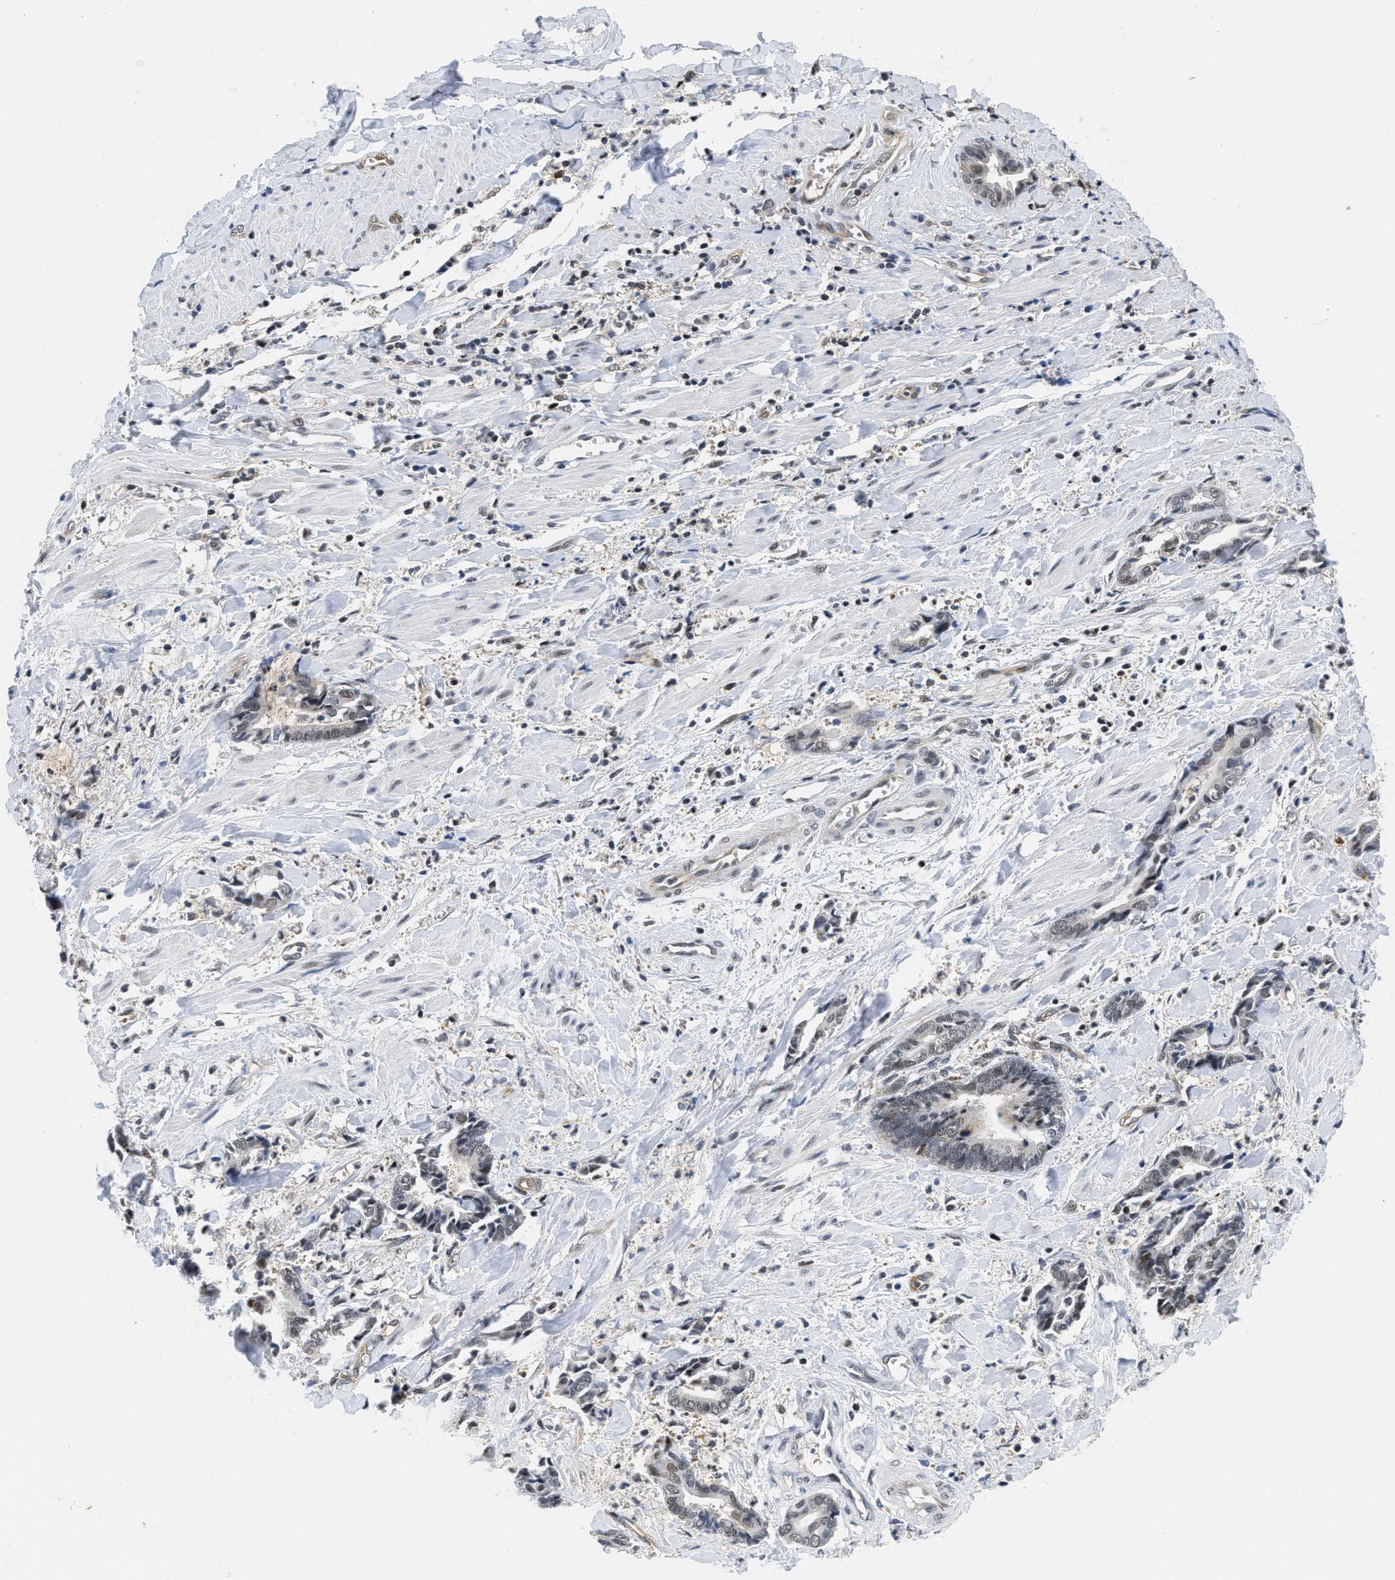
{"staining": {"intensity": "weak", "quantity": "25%-75%", "location": "nuclear"}, "tissue": "cervical cancer", "cell_type": "Tumor cells", "image_type": "cancer", "snomed": [{"axis": "morphology", "description": "Adenocarcinoma, NOS"}, {"axis": "topography", "description": "Cervix"}], "caption": "Immunohistochemical staining of cervical cancer (adenocarcinoma) exhibits low levels of weak nuclear expression in approximately 25%-75% of tumor cells.", "gene": "HIF1A", "patient": {"sex": "female", "age": 44}}